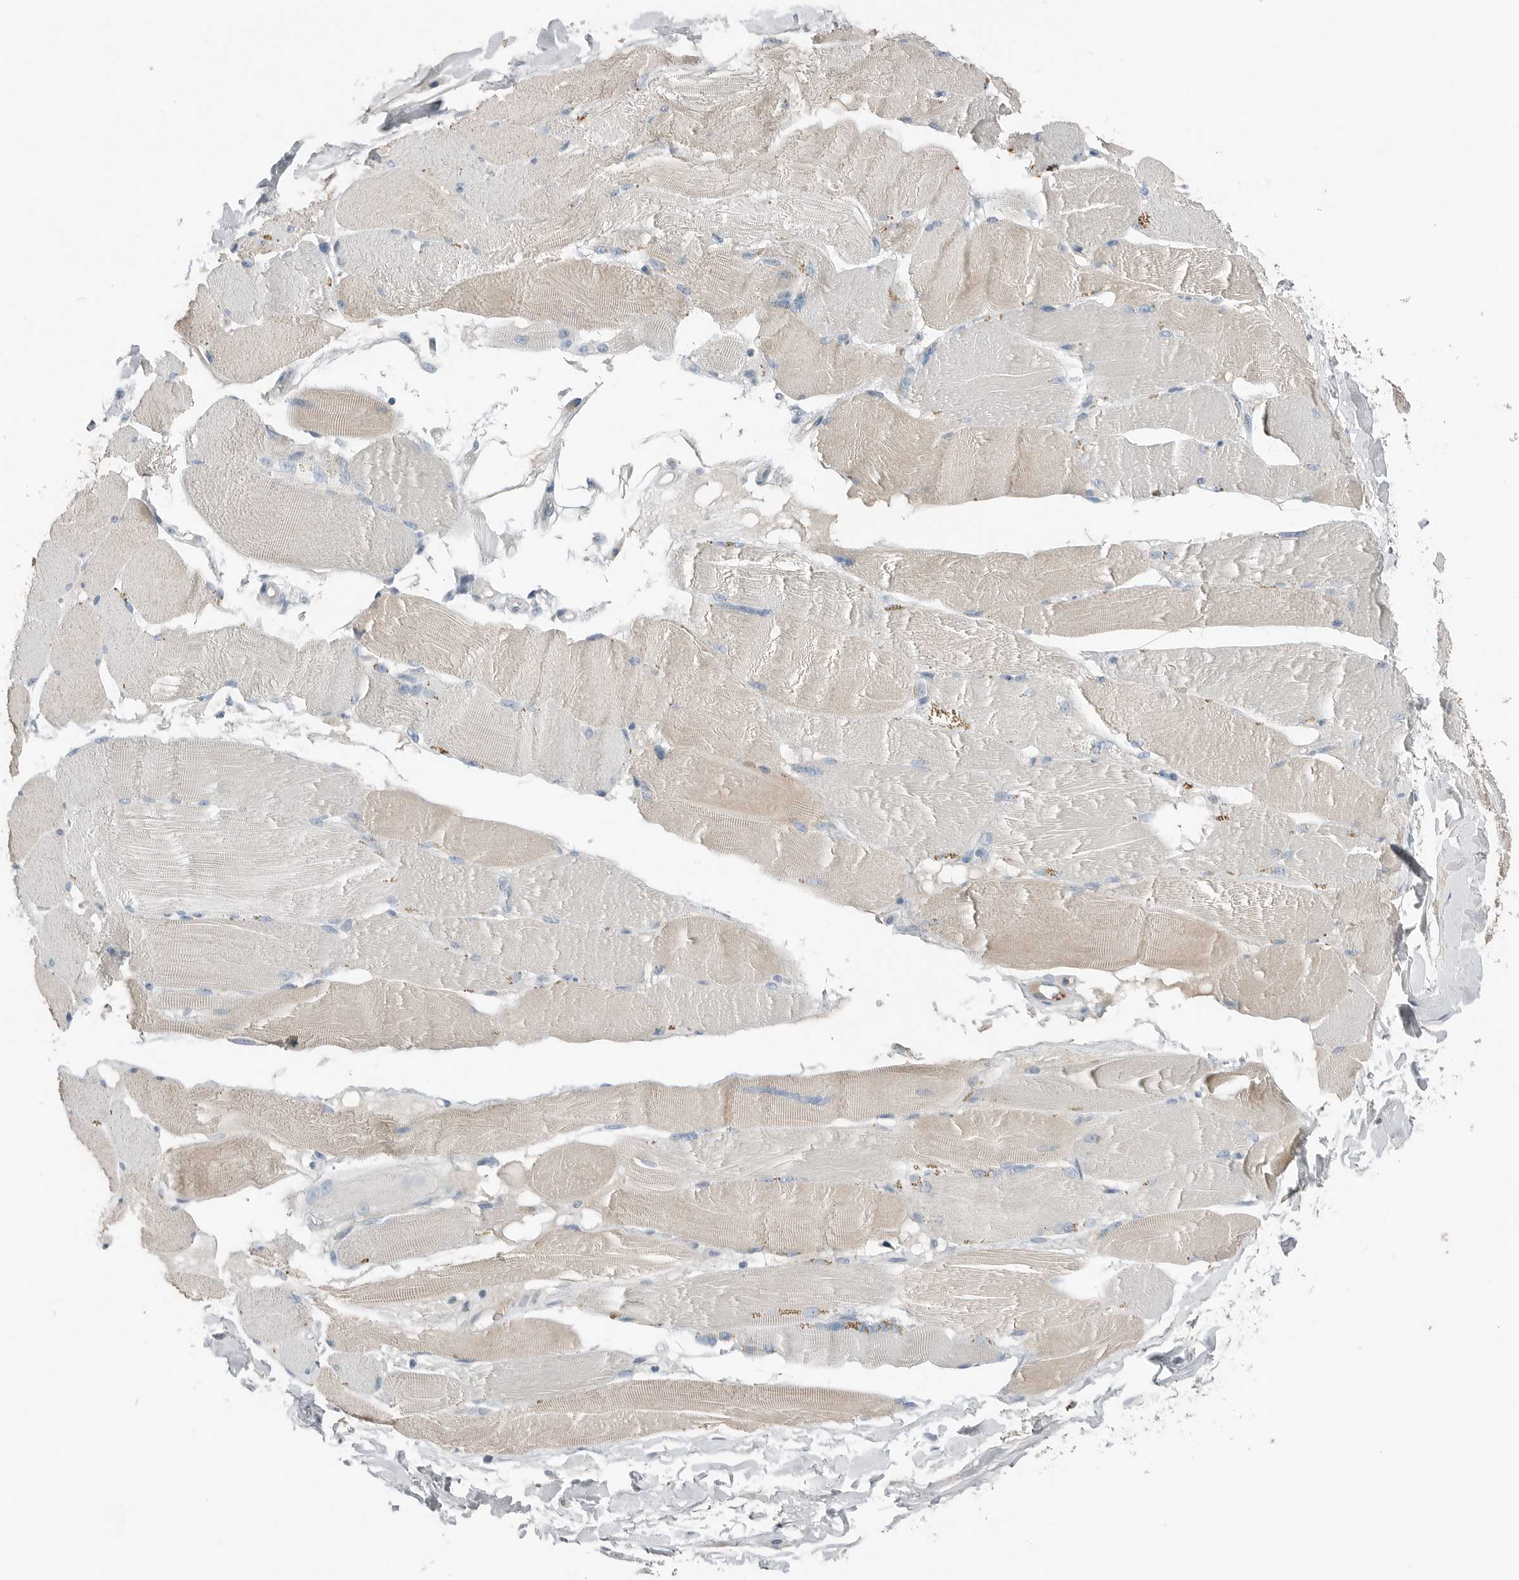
{"staining": {"intensity": "weak", "quantity": ">75%", "location": "cytoplasmic/membranous"}, "tissue": "skeletal muscle", "cell_type": "Myocytes", "image_type": "normal", "snomed": [{"axis": "morphology", "description": "Normal tissue, NOS"}, {"axis": "topography", "description": "Skin"}, {"axis": "topography", "description": "Skeletal muscle"}], "caption": "An image of skeletal muscle stained for a protein shows weak cytoplasmic/membranous brown staining in myocytes.", "gene": "SERPINB7", "patient": {"sex": "male", "age": 83}}